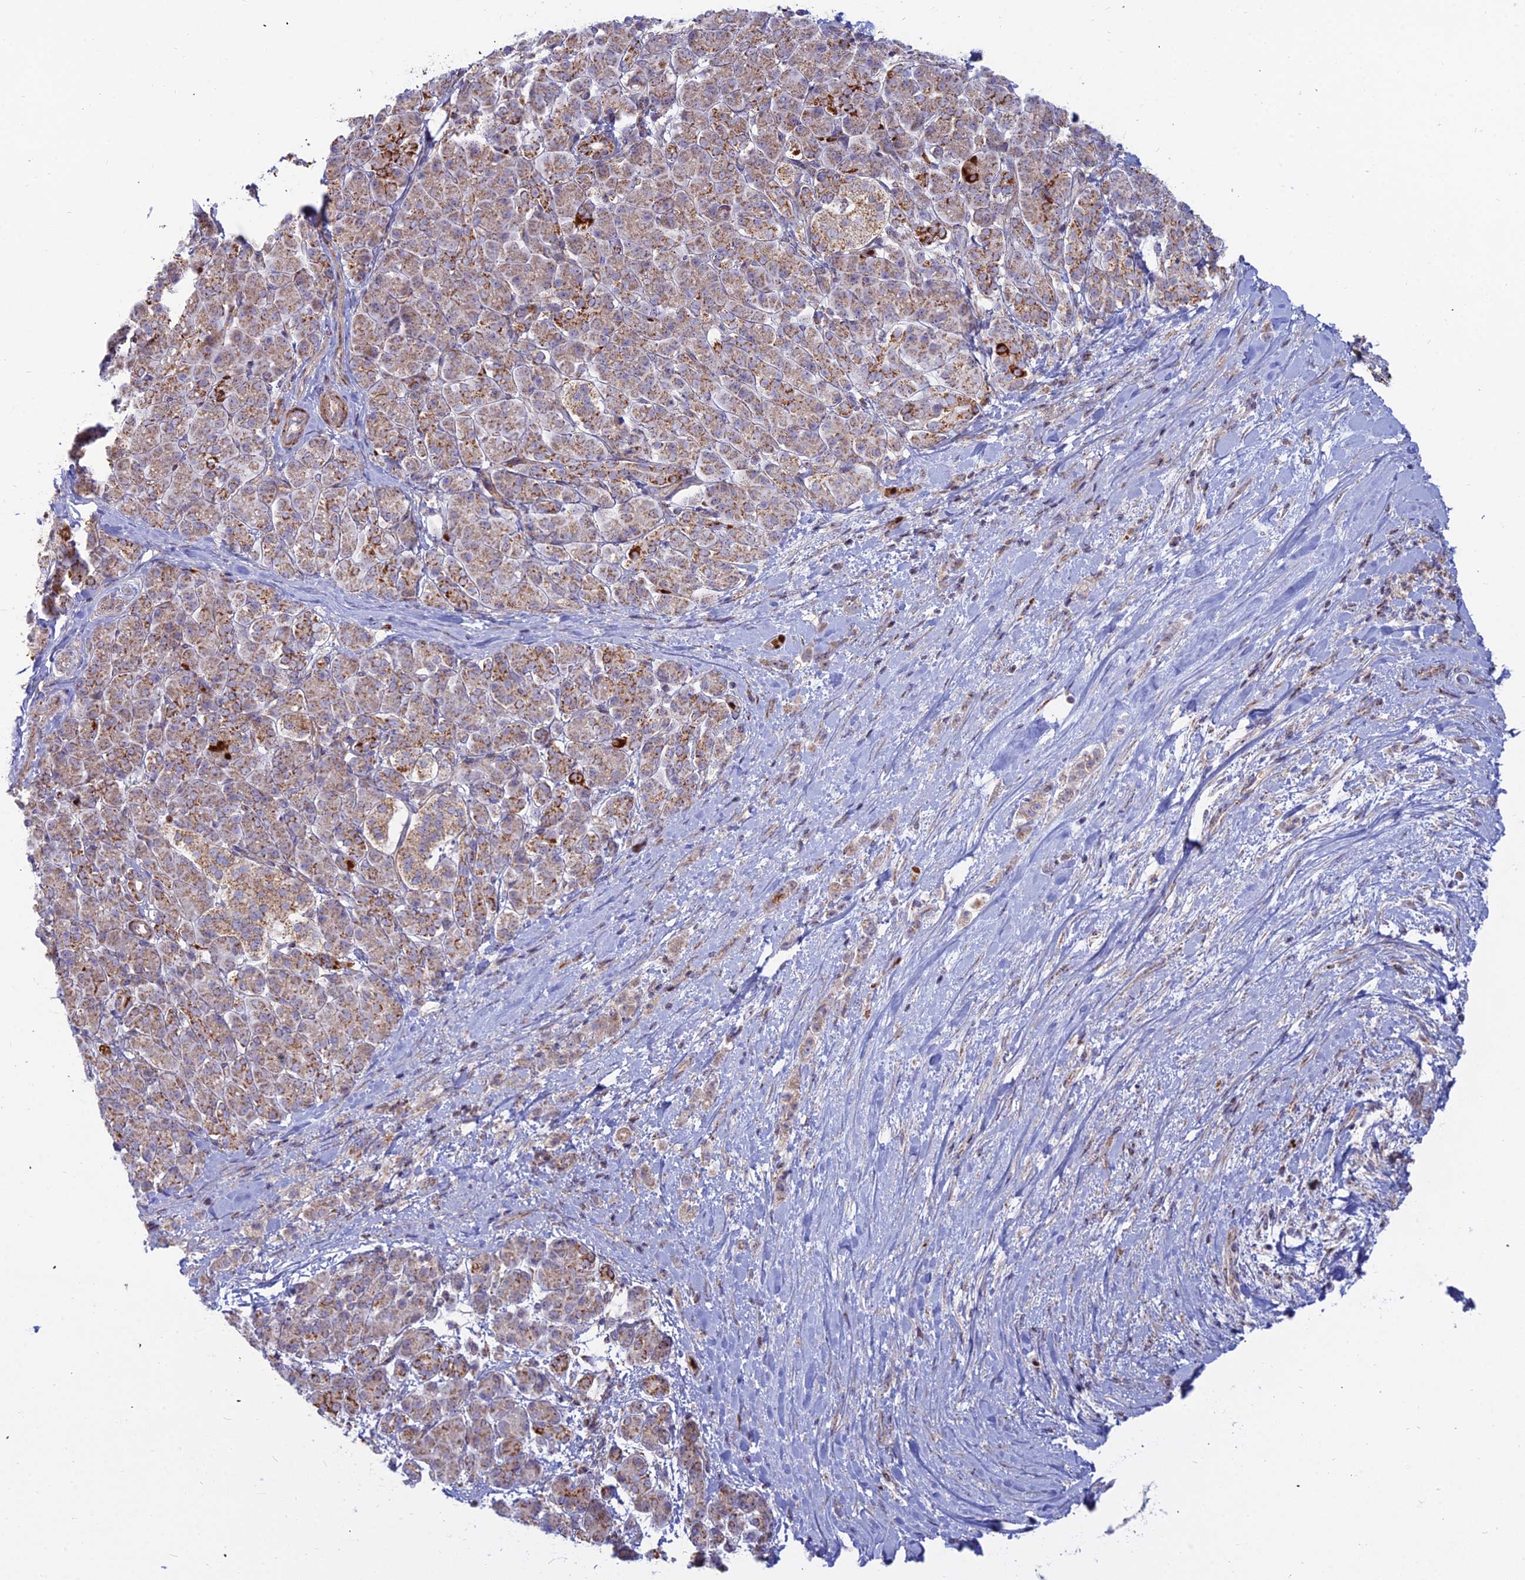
{"staining": {"intensity": "moderate", "quantity": ">75%", "location": "cytoplasmic/membranous"}, "tissue": "pancreatic cancer", "cell_type": "Tumor cells", "image_type": "cancer", "snomed": [{"axis": "morphology", "description": "Normal tissue, NOS"}, {"axis": "morphology", "description": "Adenocarcinoma, NOS"}, {"axis": "topography", "description": "Pancreas"}], "caption": "This image demonstrates IHC staining of human pancreatic cancer, with medium moderate cytoplasmic/membranous expression in approximately >75% of tumor cells.", "gene": "SLC35F4", "patient": {"sex": "female", "age": 64}}